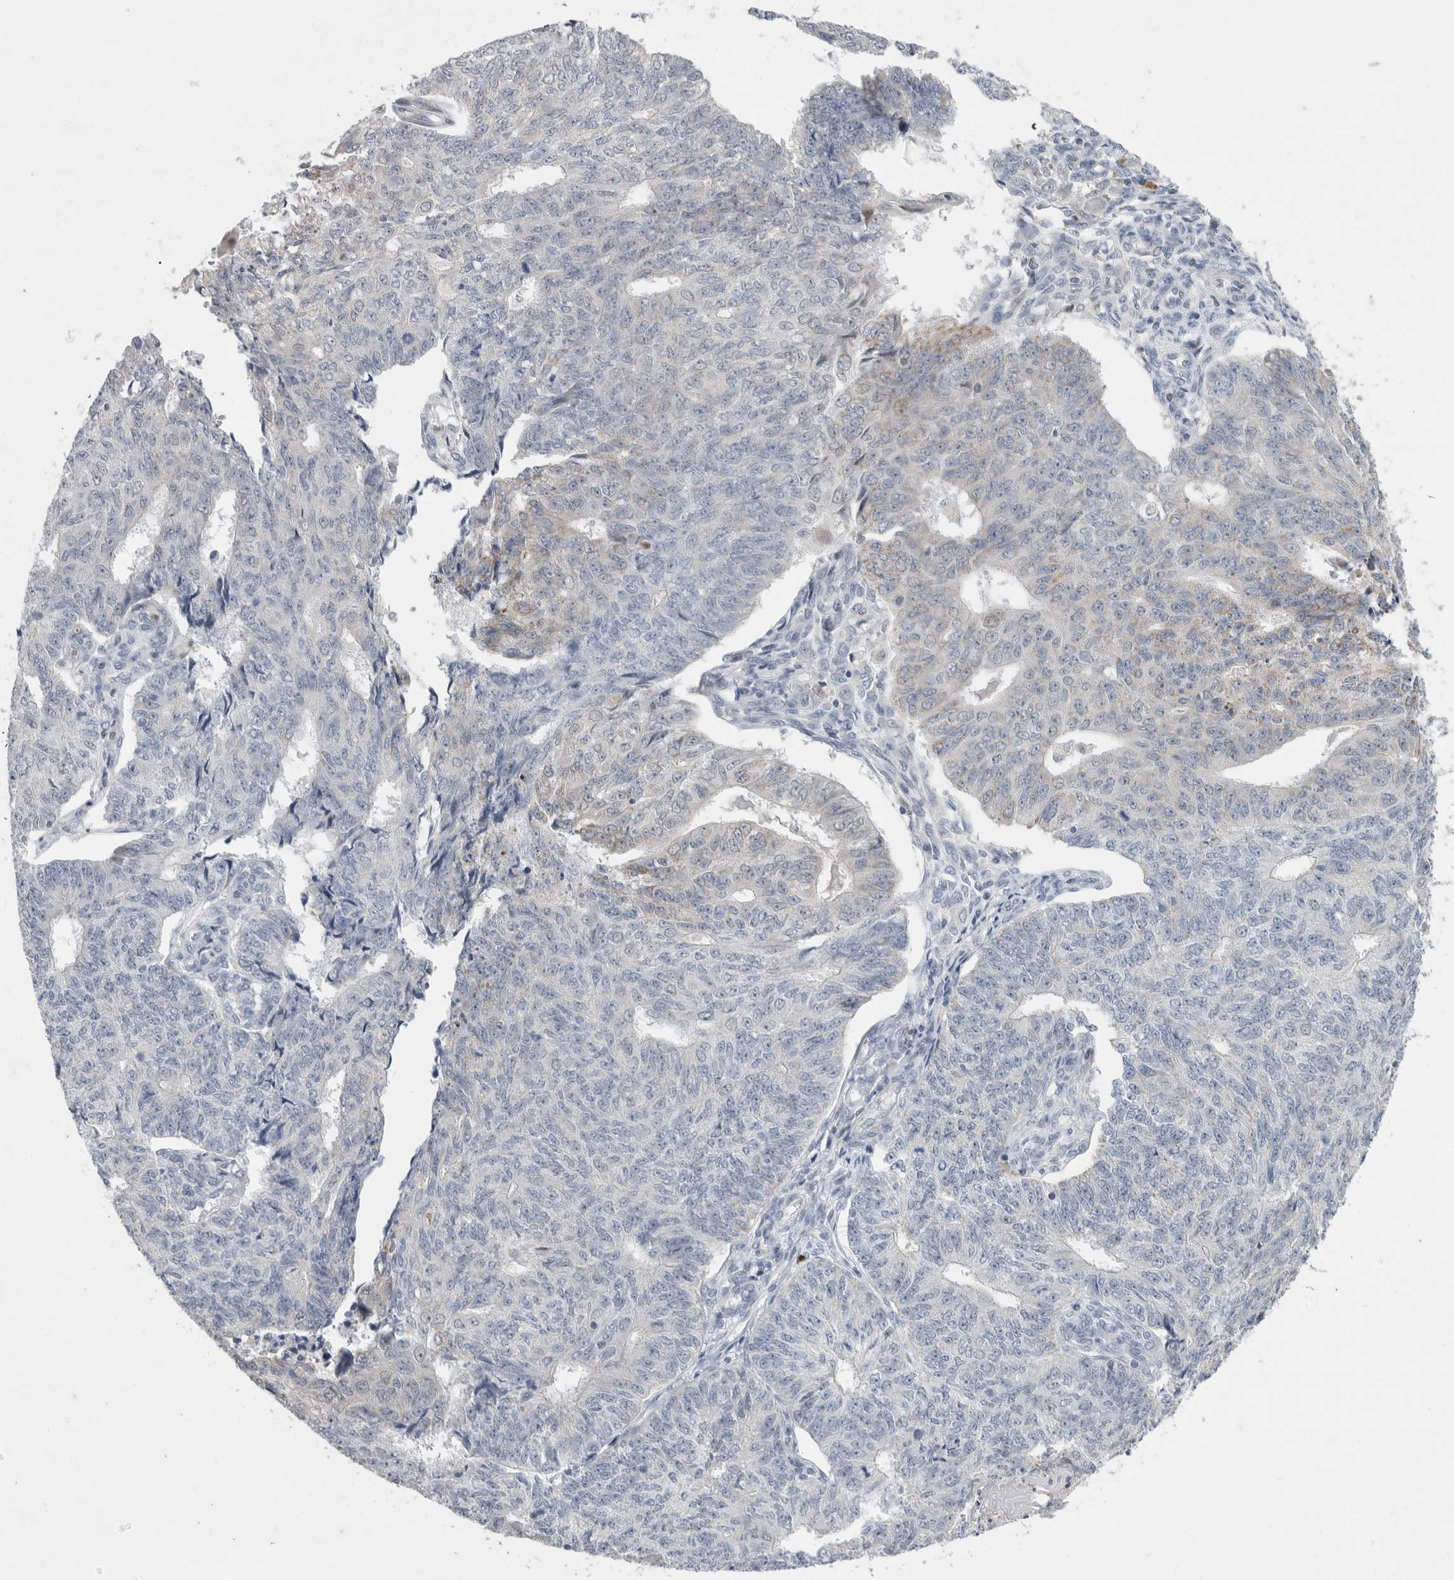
{"staining": {"intensity": "weak", "quantity": "<25%", "location": "cytoplasmic/membranous"}, "tissue": "endometrial cancer", "cell_type": "Tumor cells", "image_type": "cancer", "snomed": [{"axis": "morphology", "description": "Adenocarcinoma, NOS"}, {"axis": "topography", "description": "Endometrium"}], "caption": "This is an immunohistochemistry histopathology image of endometrial adenocarcinoma. There is no staining in tumor cells.", "gene": "AGMAT", "patient": {"sex": "female", "age": 32}}